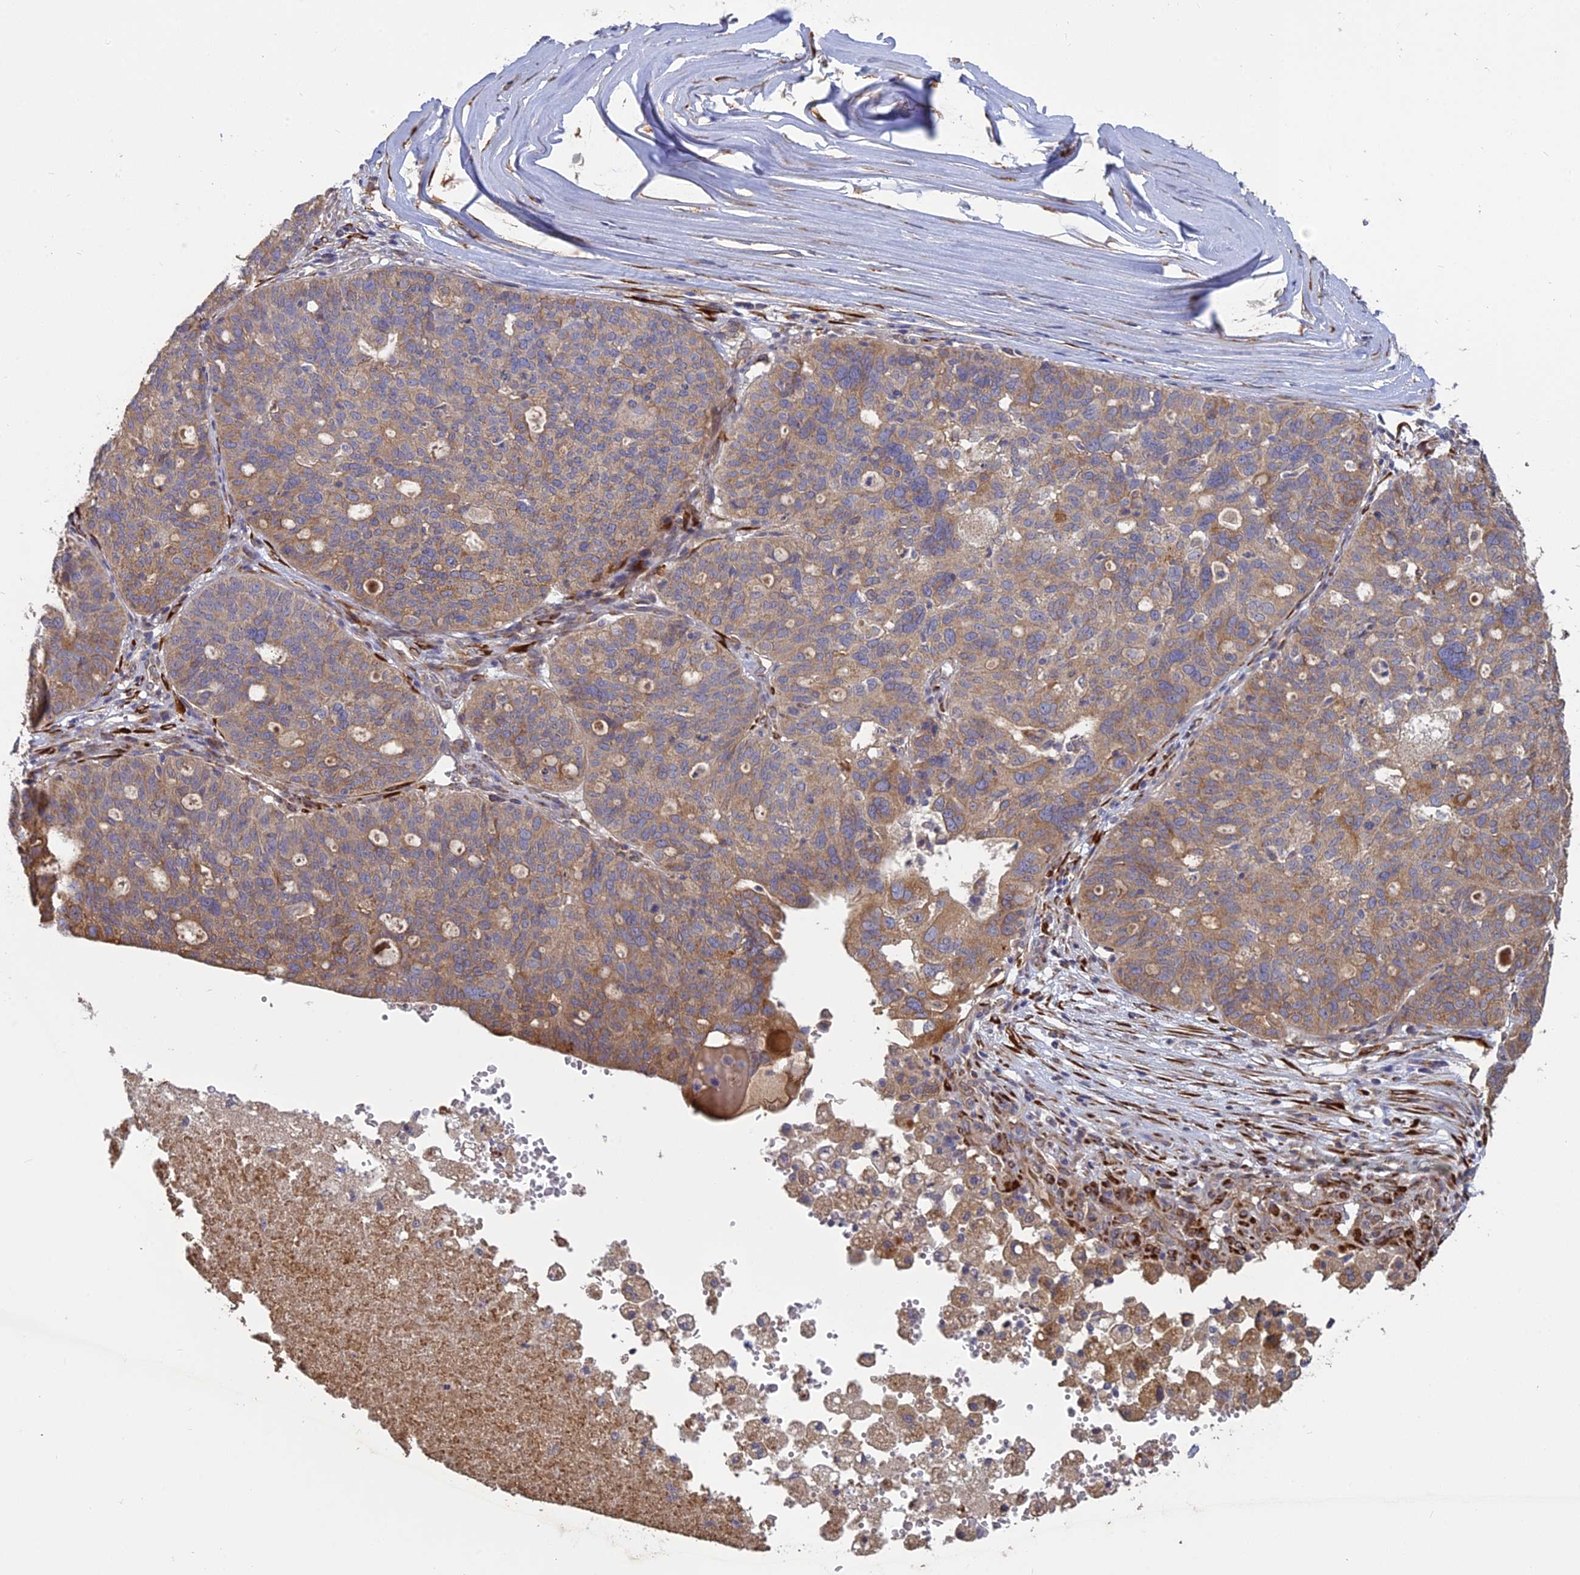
{"staining": {"intensity": "moderate", "quantity": "25%-75%", "location": "cytoplasmic/membranous"}, "tissue": "ovarian cancer", "cell_type": "Tumor cells", "image_type": "cancer", "snomed": [{"axis": "morphology", "description": "Cystadenocarcinoma, serous, NOS"}, {"axis": "topography", "description": "Ovary"}], "caption": "Protein expression analysis of ovarian serous cystadenocarcinoma shows moderate cytoplasmic/membranous expression in approximately 25%-75% of tumor cells.", "gene": "PPIC", "patient": {"sex": "female", "age": 59}}